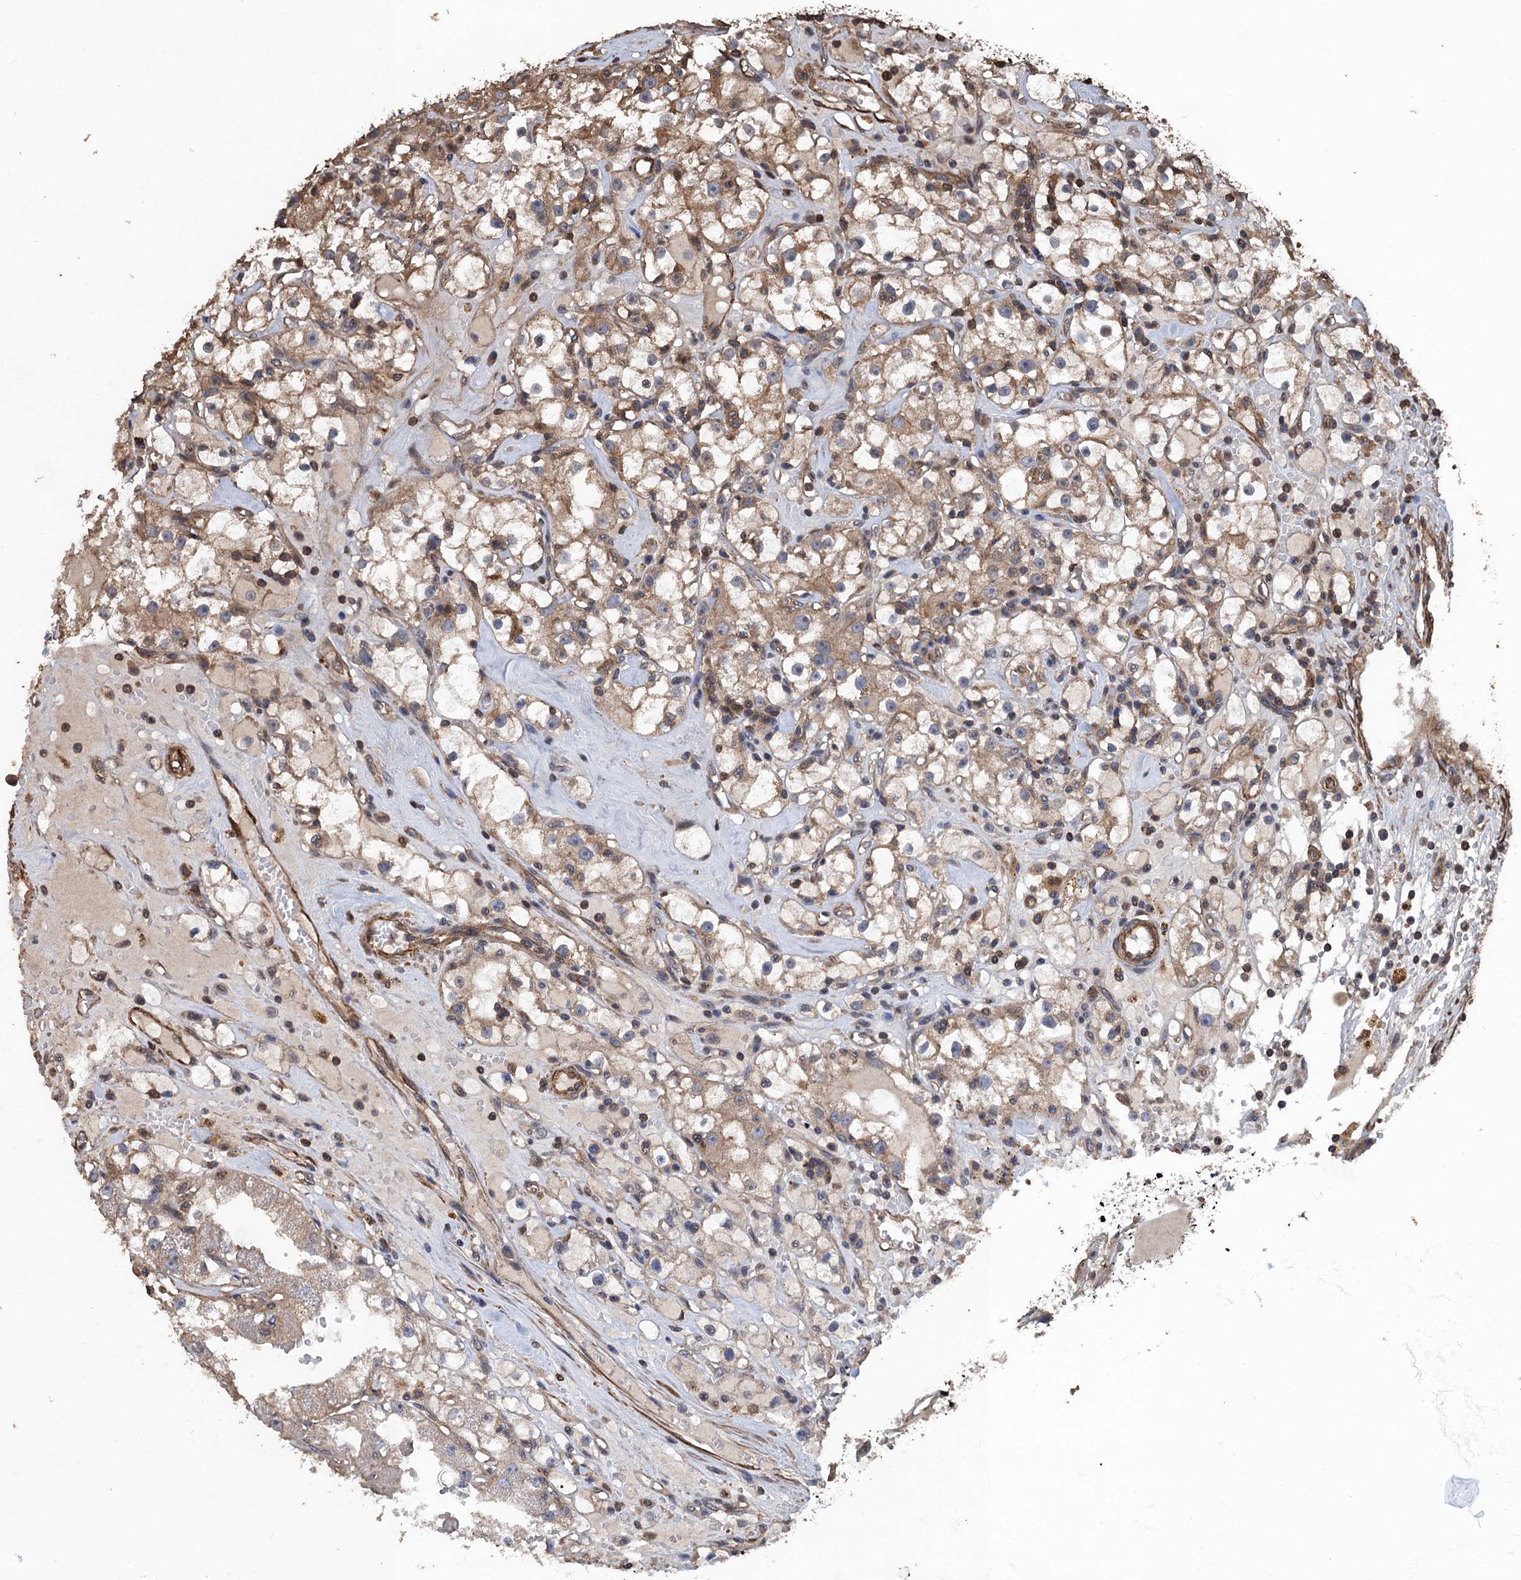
{"staining": {"intensity": "moderate", "quantity": "25%-75%", "location": "cytoplasmic/membranous"}, "tissue": "renal cancer", "cell_type": "Tumor cells", "image_type": "cancer", "snomed": [{"axis": "morphology", "description": "Adenocarcinoma, NOS"}, {"axis": "topography", "description": "Kidney"}], "caption": "The immunohistochemical stain labels moderate cytoplasmic/membranous positivity in tumor cells of renal adenocarcinoma tissue. The protein of interest is stained brown, and the nuclei are stained in blue (DAB IHC with brightfield microscopy, high magnification).", "gene": "PPP4R1", "patient": {"sex": "male", "age": 56}}